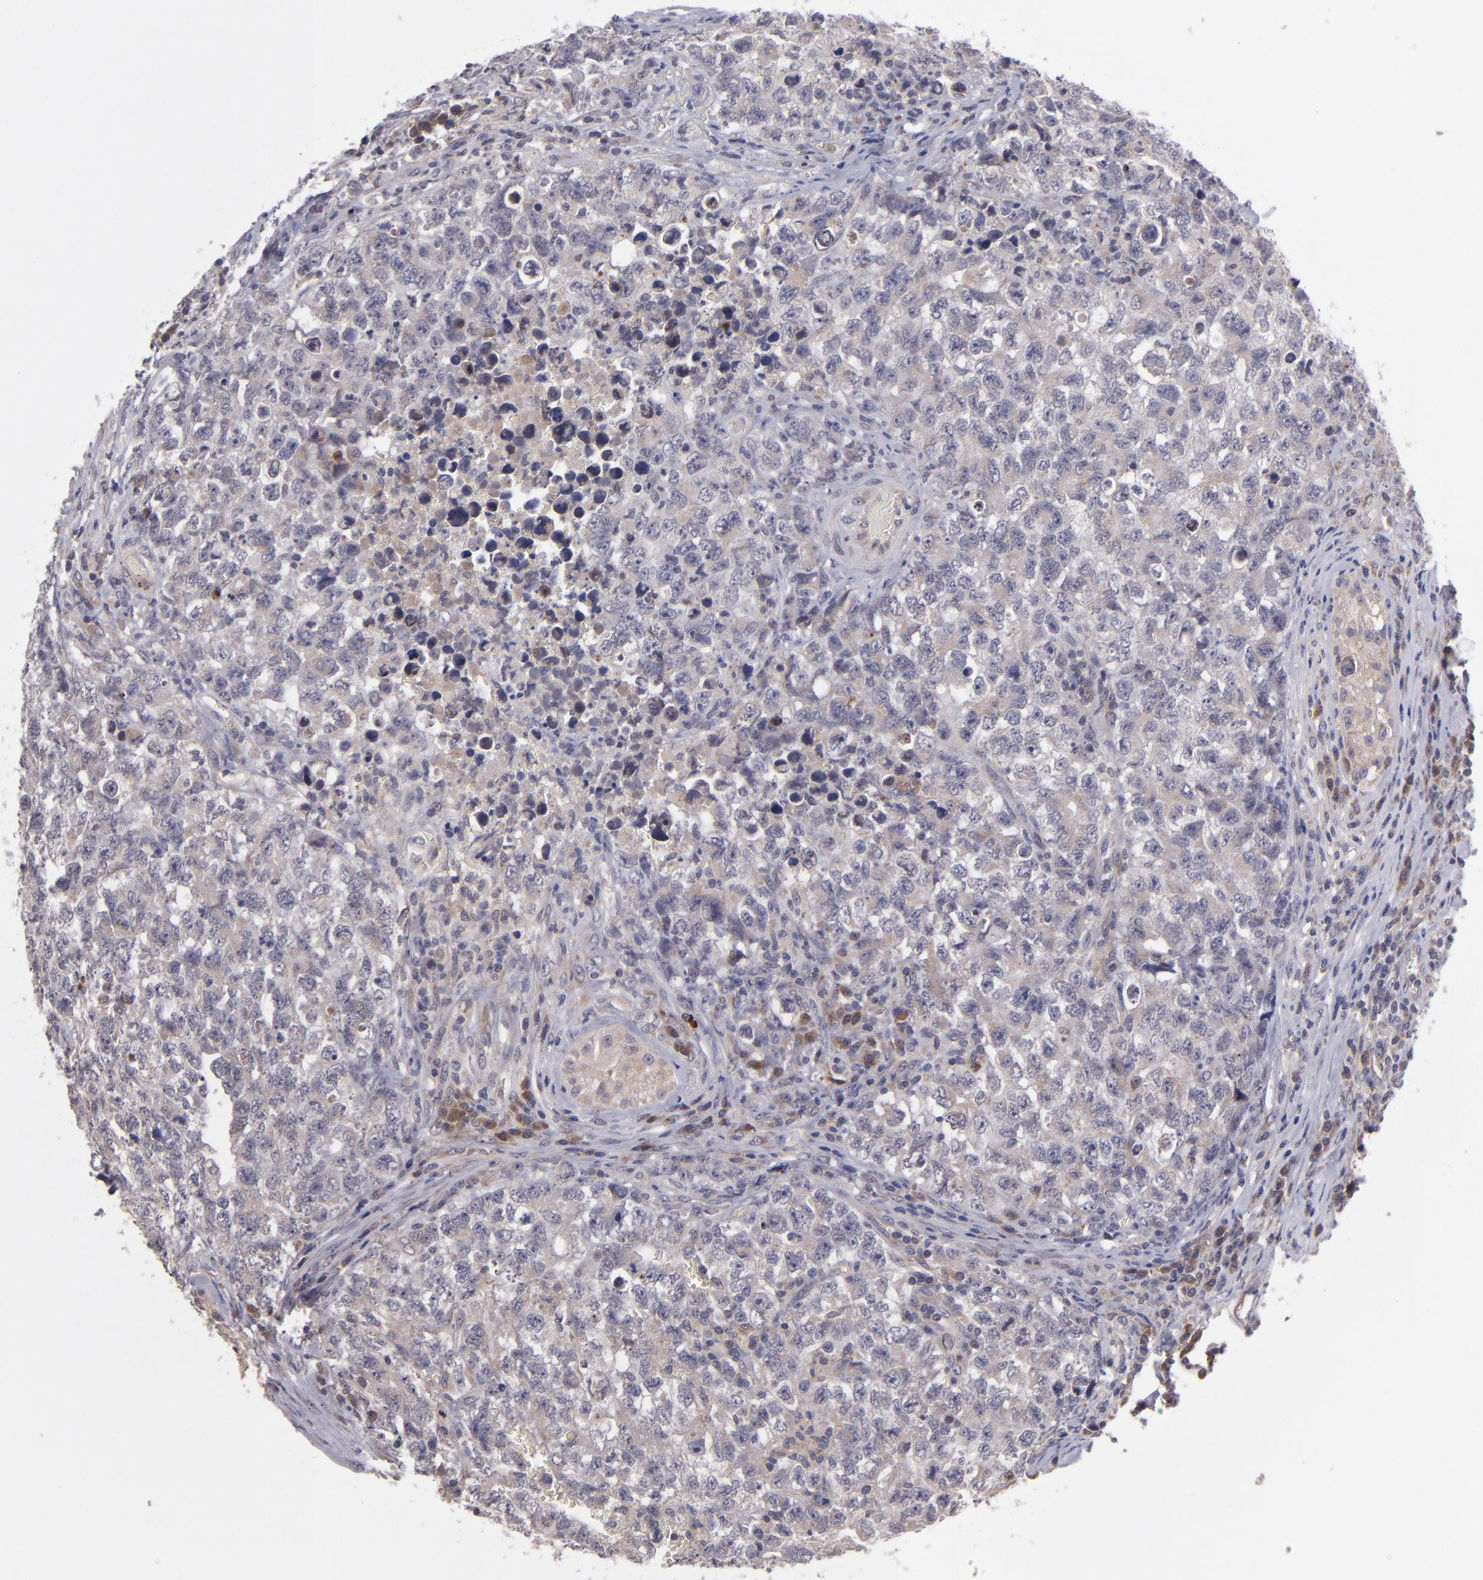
{"staining": {"intensity": "weak", "quantity": "25%-75%", "location": "cytoplasmic/membranous"}, "tissue": "testis cancer", "cell_type": "Tumor cells", "image_type": "cancer", "snomed": [{"axis": "morphology", "description": "Carcinoma, Embryonal, NOS"}, {"axis": "topography", "description": "Testis"}], "caption": "DAB immunohistochemical staining of testis cancer reveals weak cytoplasmic/membranous protein staining in approximately 25%-75% of tumor cells.", "gene": "IL12A", "patient": {"sex": "male", "age": 31}}